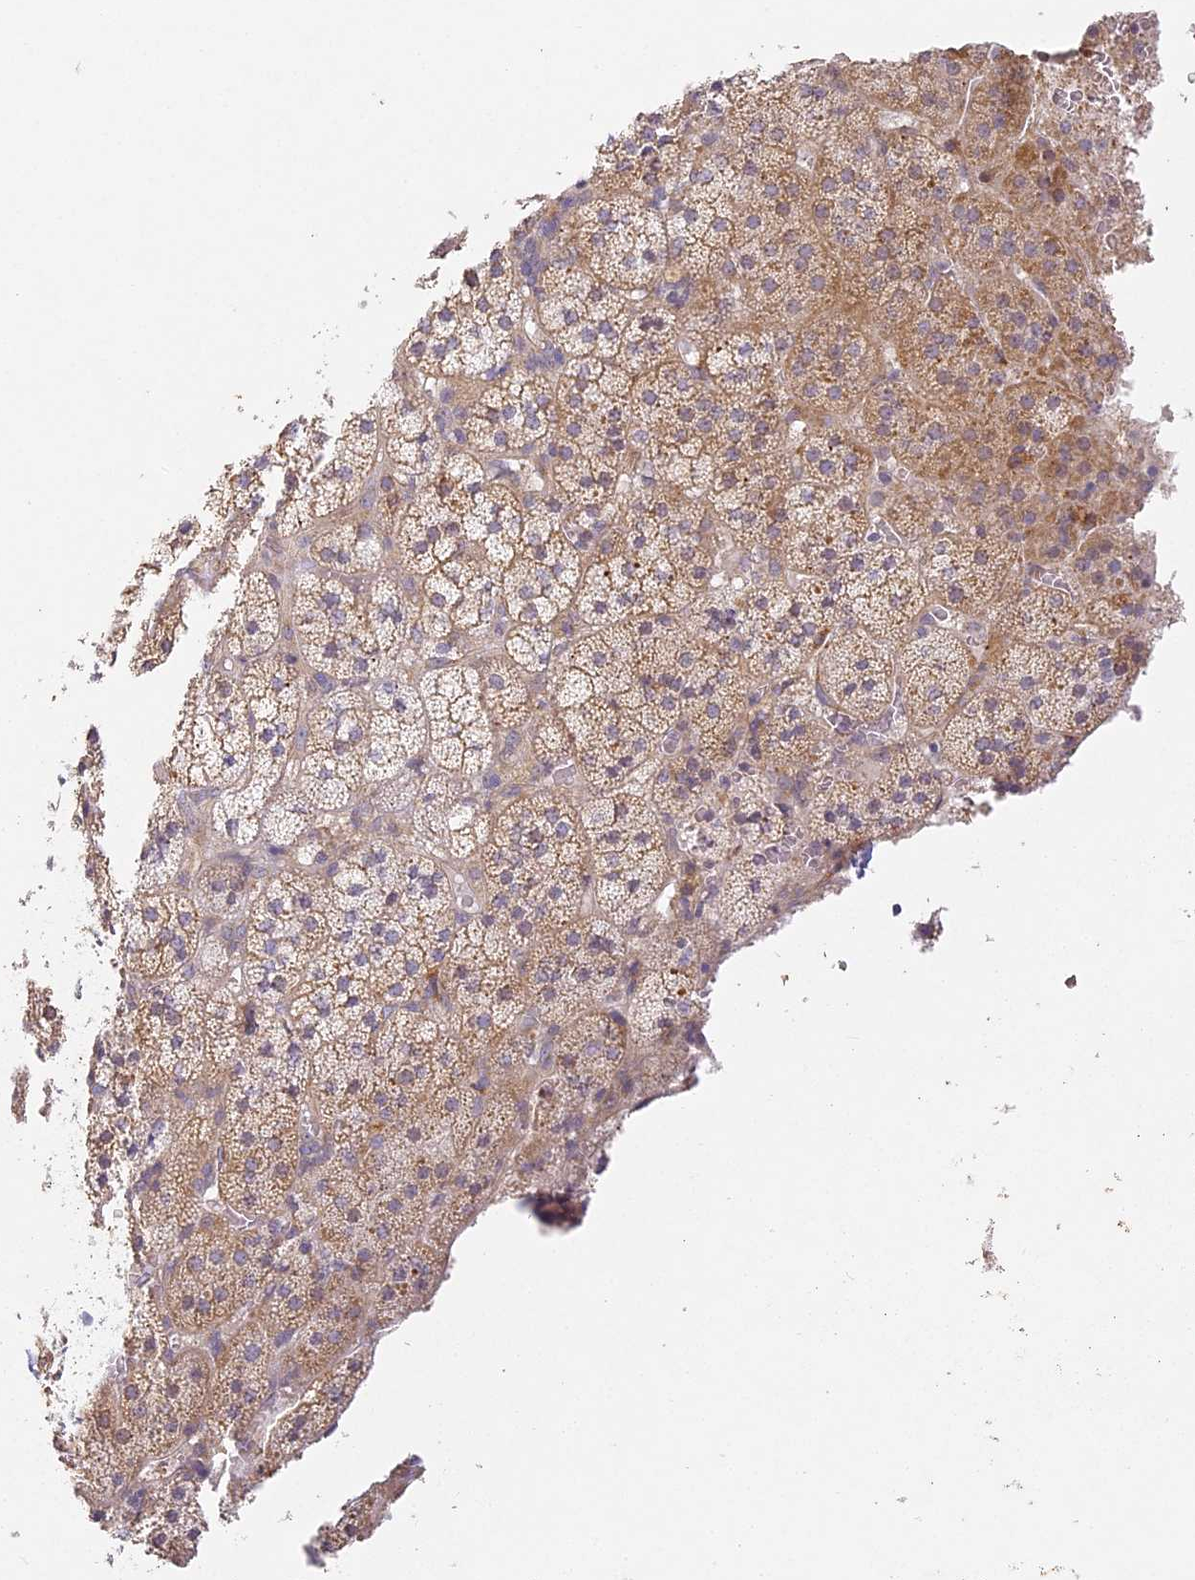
{"staining": {"intensity": "moderate", "quantity": ">75%", "location": "cytoplasmic/membranous"}, "tissue": "adrenal gland", "cell_type": "Glandular cells", "image_type": "normal", "snomed": [{"axis": "morphology", "description": "Normal tissue, NOS"}, {"axis": "topography", "description": "Adrenal gland"}], "caption": "Benign adrenal gland demonstrates moderate cytoplasmic/membranous staining in about >75% of glandular cells (DAB = brown stain, brightfield microscopy at high magnification)..", "gene": "MED28", "patient": {"sex": "female", "age": 44}}